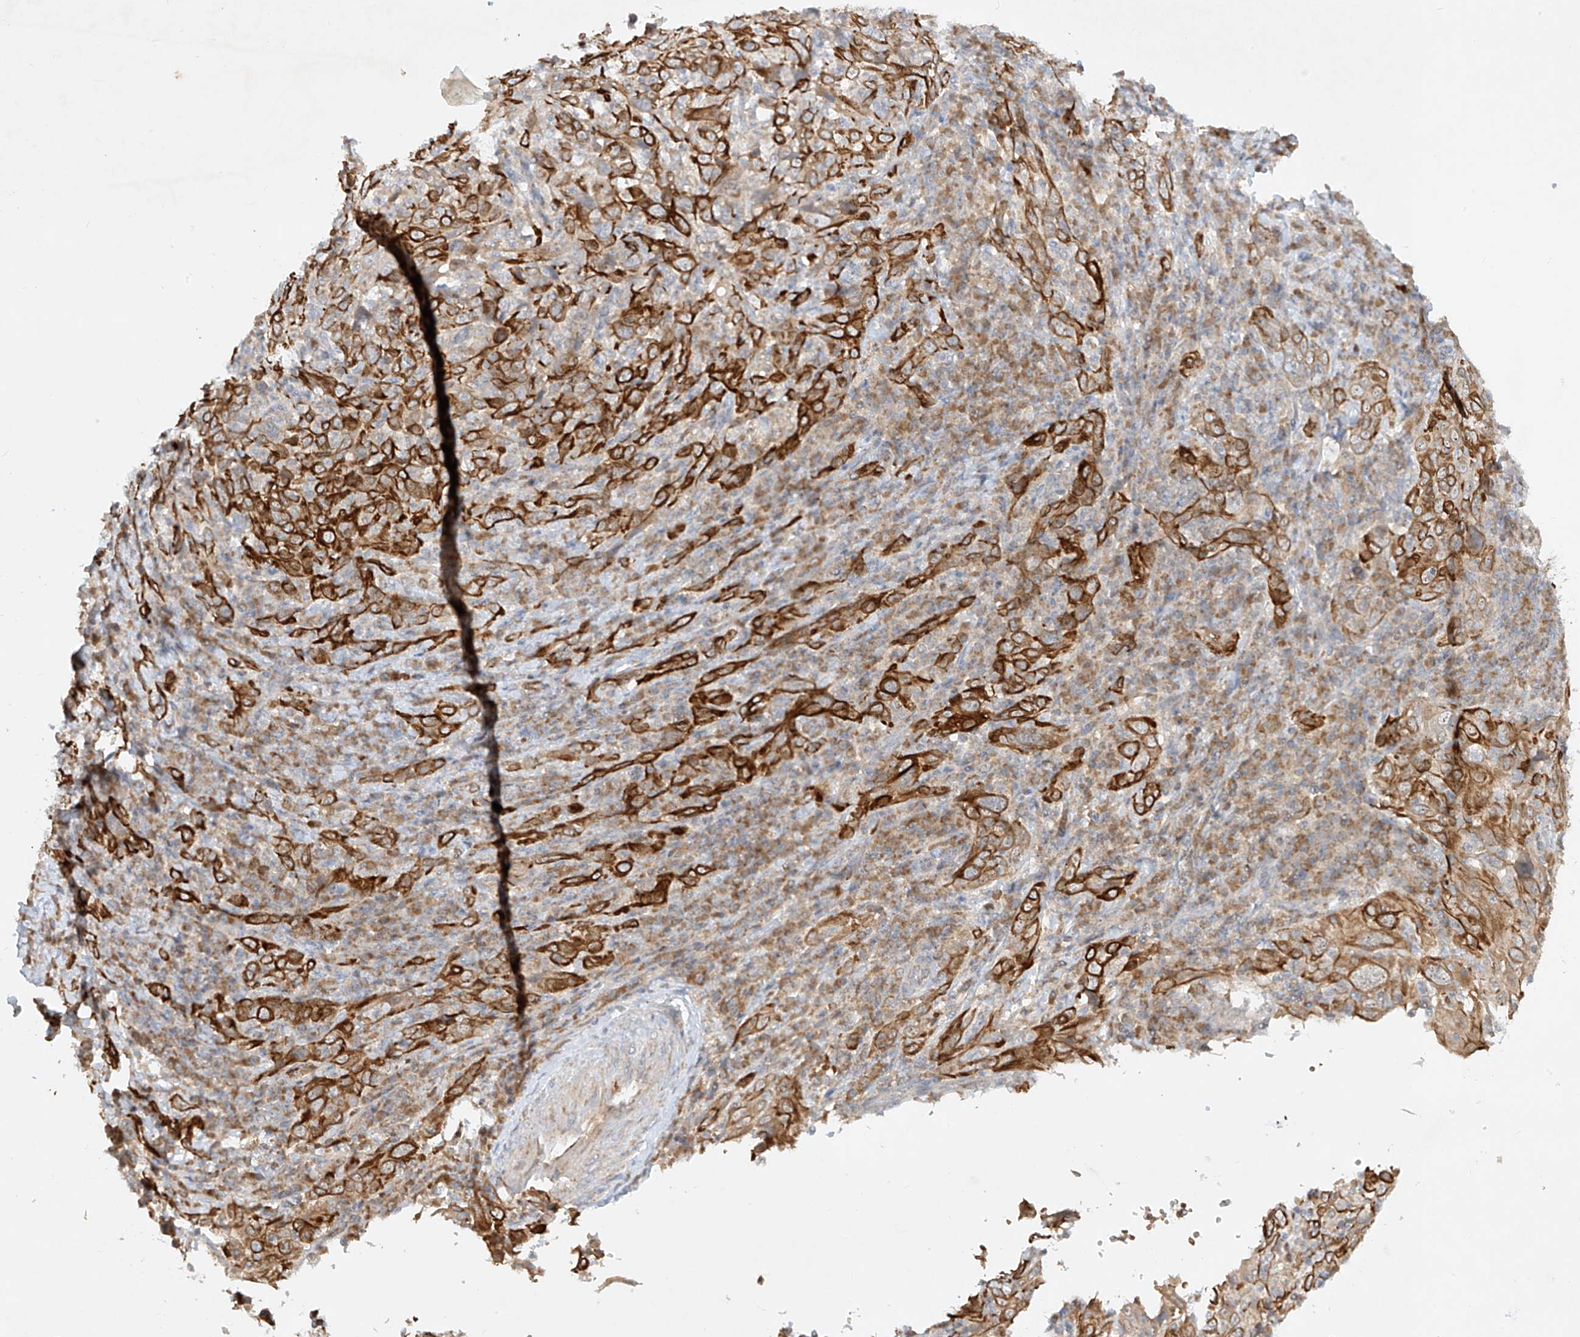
{"staining": {"intensity": "strong", "quantity": "25%-75%", "location": "cytoplasmic/membranous"}, "tissue": "cervical cancer", "cell_type": "Tumor cells", "image_type": "cancer", "snomed": [{"axis": "morphology", "description": "Squamous cell carcinoma, NOS"}, {"axis": "topography", "description": "Cervix"}], "caption": "Immunohistochemical staining of human cervical cancer (squamous cell carcinoma) reveals strong cytoplasmic/membranous protein staining in approximately 25%-75% of tumor cells. The protein of interest is shown in brown color, while the nuclei are stained blue.", "gene": "KPNA7", "patient": {"sex": "female", "age": 46}}